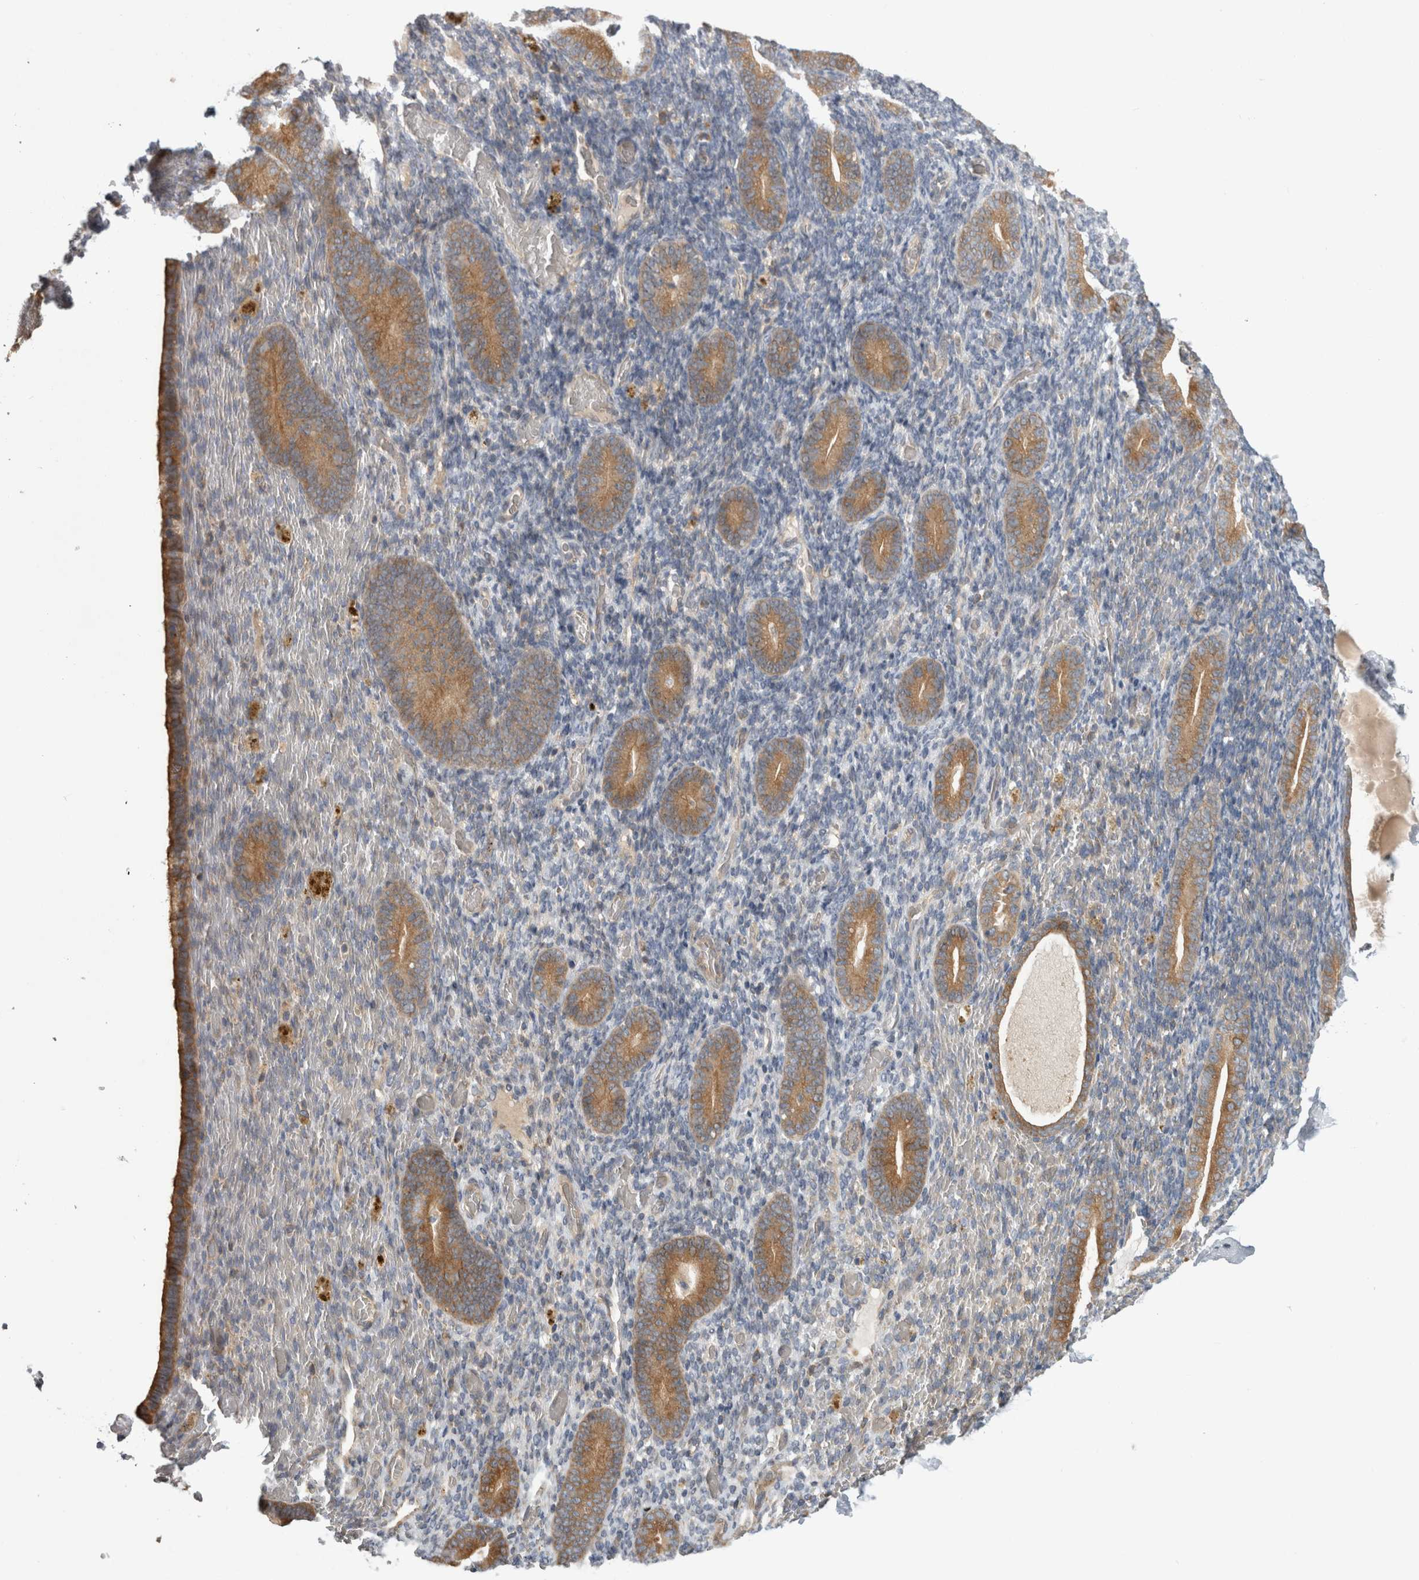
{"staining": {"intensity": "negative", "quantity": "none", "location": "none"}, "tissue": "endometrium", "cell_type": "Cells in endometrial stroma", "image_type": "normal", "snomed": [{"axis": "morphology", "description": "Normal tissue, NOS"}, {"axis": "topography", "description": "Endometrium"}], "caption": "IHC of benign human endometrium displays no expression in cells in endometrial stroma. The staining is performed using DAB brown chromogen with nuclei counter-stained in using hematoxylin.", "gene": "PARP6", "patient": {"sex": "female", "age": 51}}